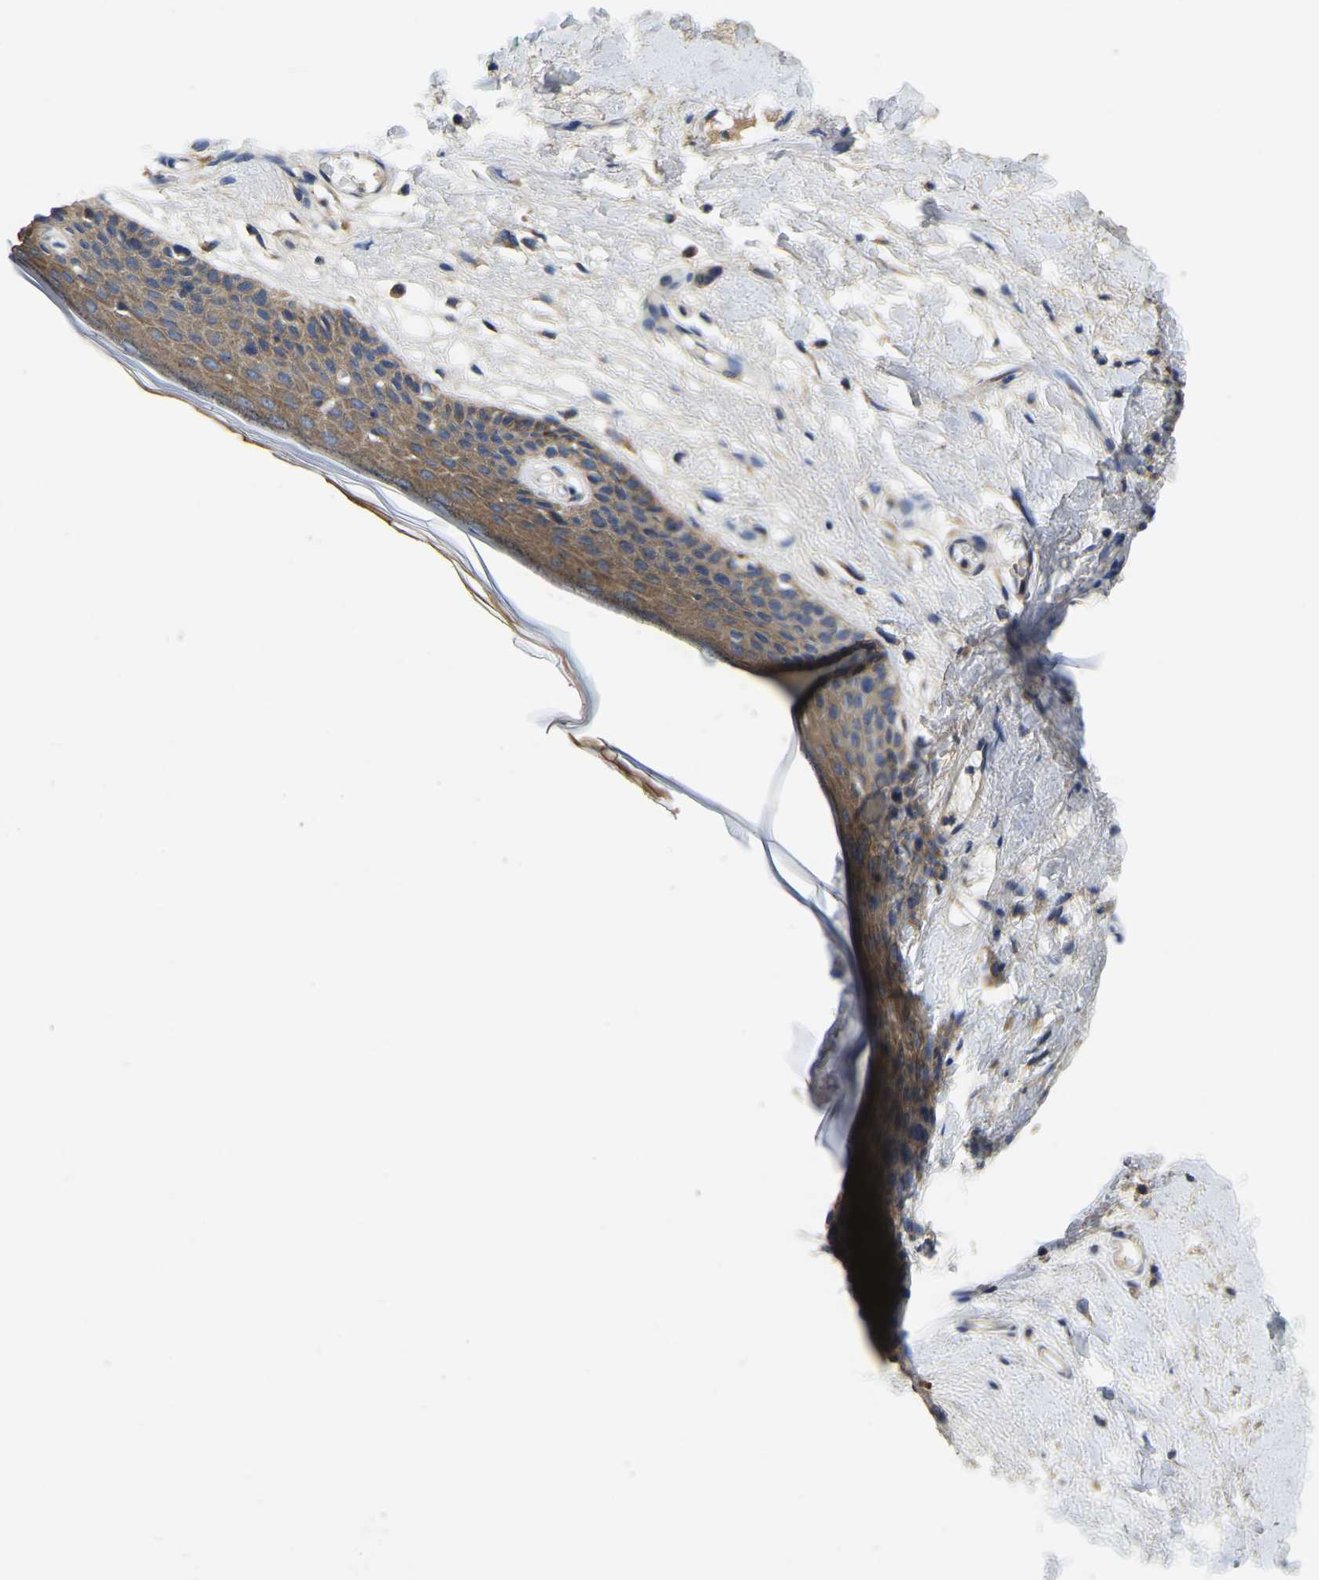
{"staining": {"intensity": "moderate", "quantity": ">75%", "location": "cytoplasmic/membranous"}, "tissue": "skin", "cell_type": "Epidermal cells", "image_type": "normal", "snomed": [{"axis": "morphology", "description": "Normal tissue, NOS"}, {"axis": "topography", "description": "Vulva"}], "caption": "Epidermal cells display medium levels of moderate cytoplasmic/membranous expression in about >75% of cells in unremarkable skin.", "gene": "STAT2", "patient": {"sex": "female", "age": 54}}